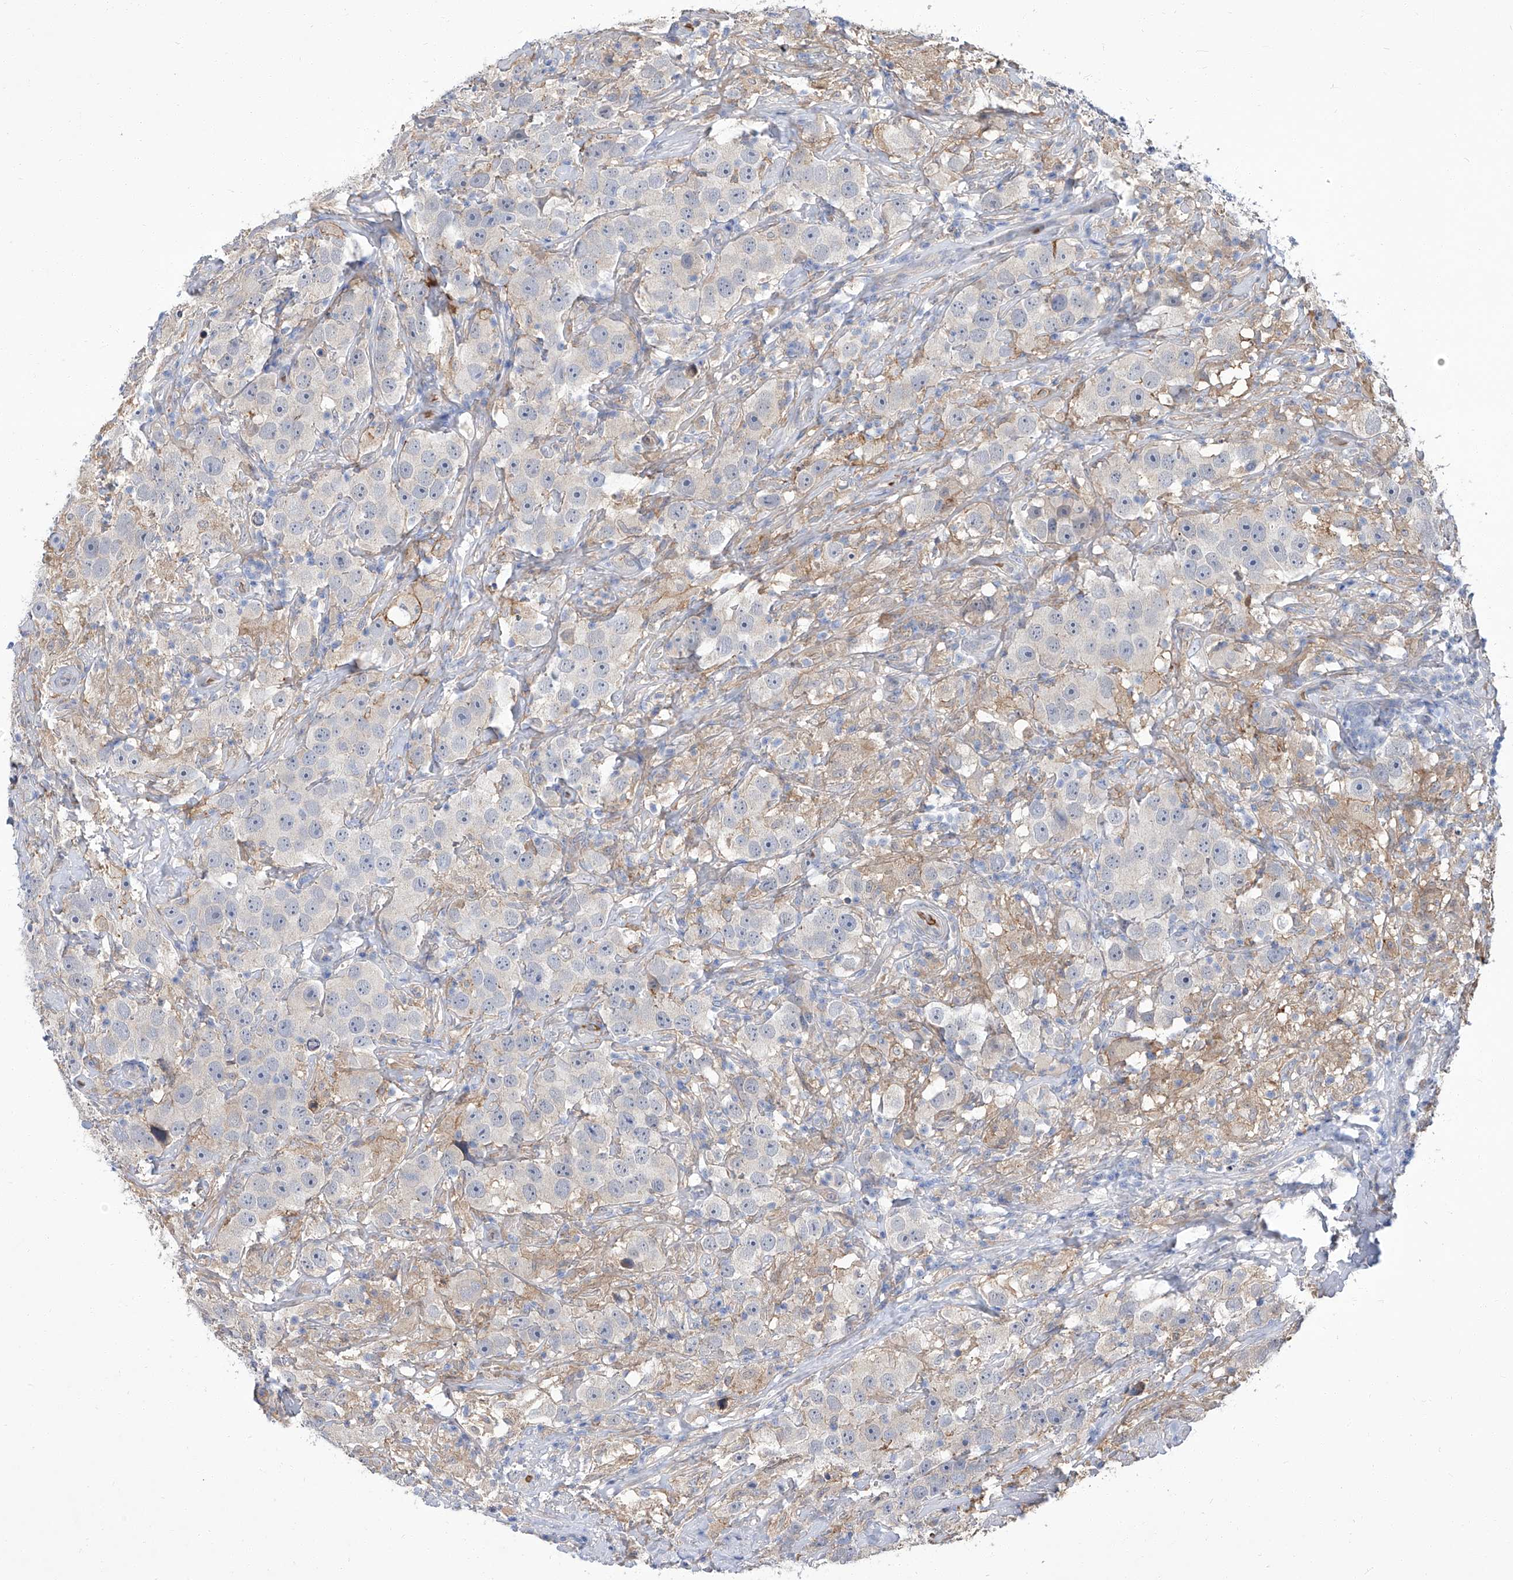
{"staining": {"intensity": "negative", "quantity": "none", "location": "none"}, "tissue": "testis cancer", "cell_type": "Tumor cells", "image_type": "cancer", "snomed": [{"axis": "morphology", "description": "Seminoma, NOS"}, {"axis": "topography", "description": "Testis"}], "caption": "DAB (3,3'-diaminobenzidine) immunohistochemical staining of seminoma (testis) demonstrates no significant positivity in tumor cells.", "gene": "PARD3", "patient": {"sex": "male", "age": 49}}